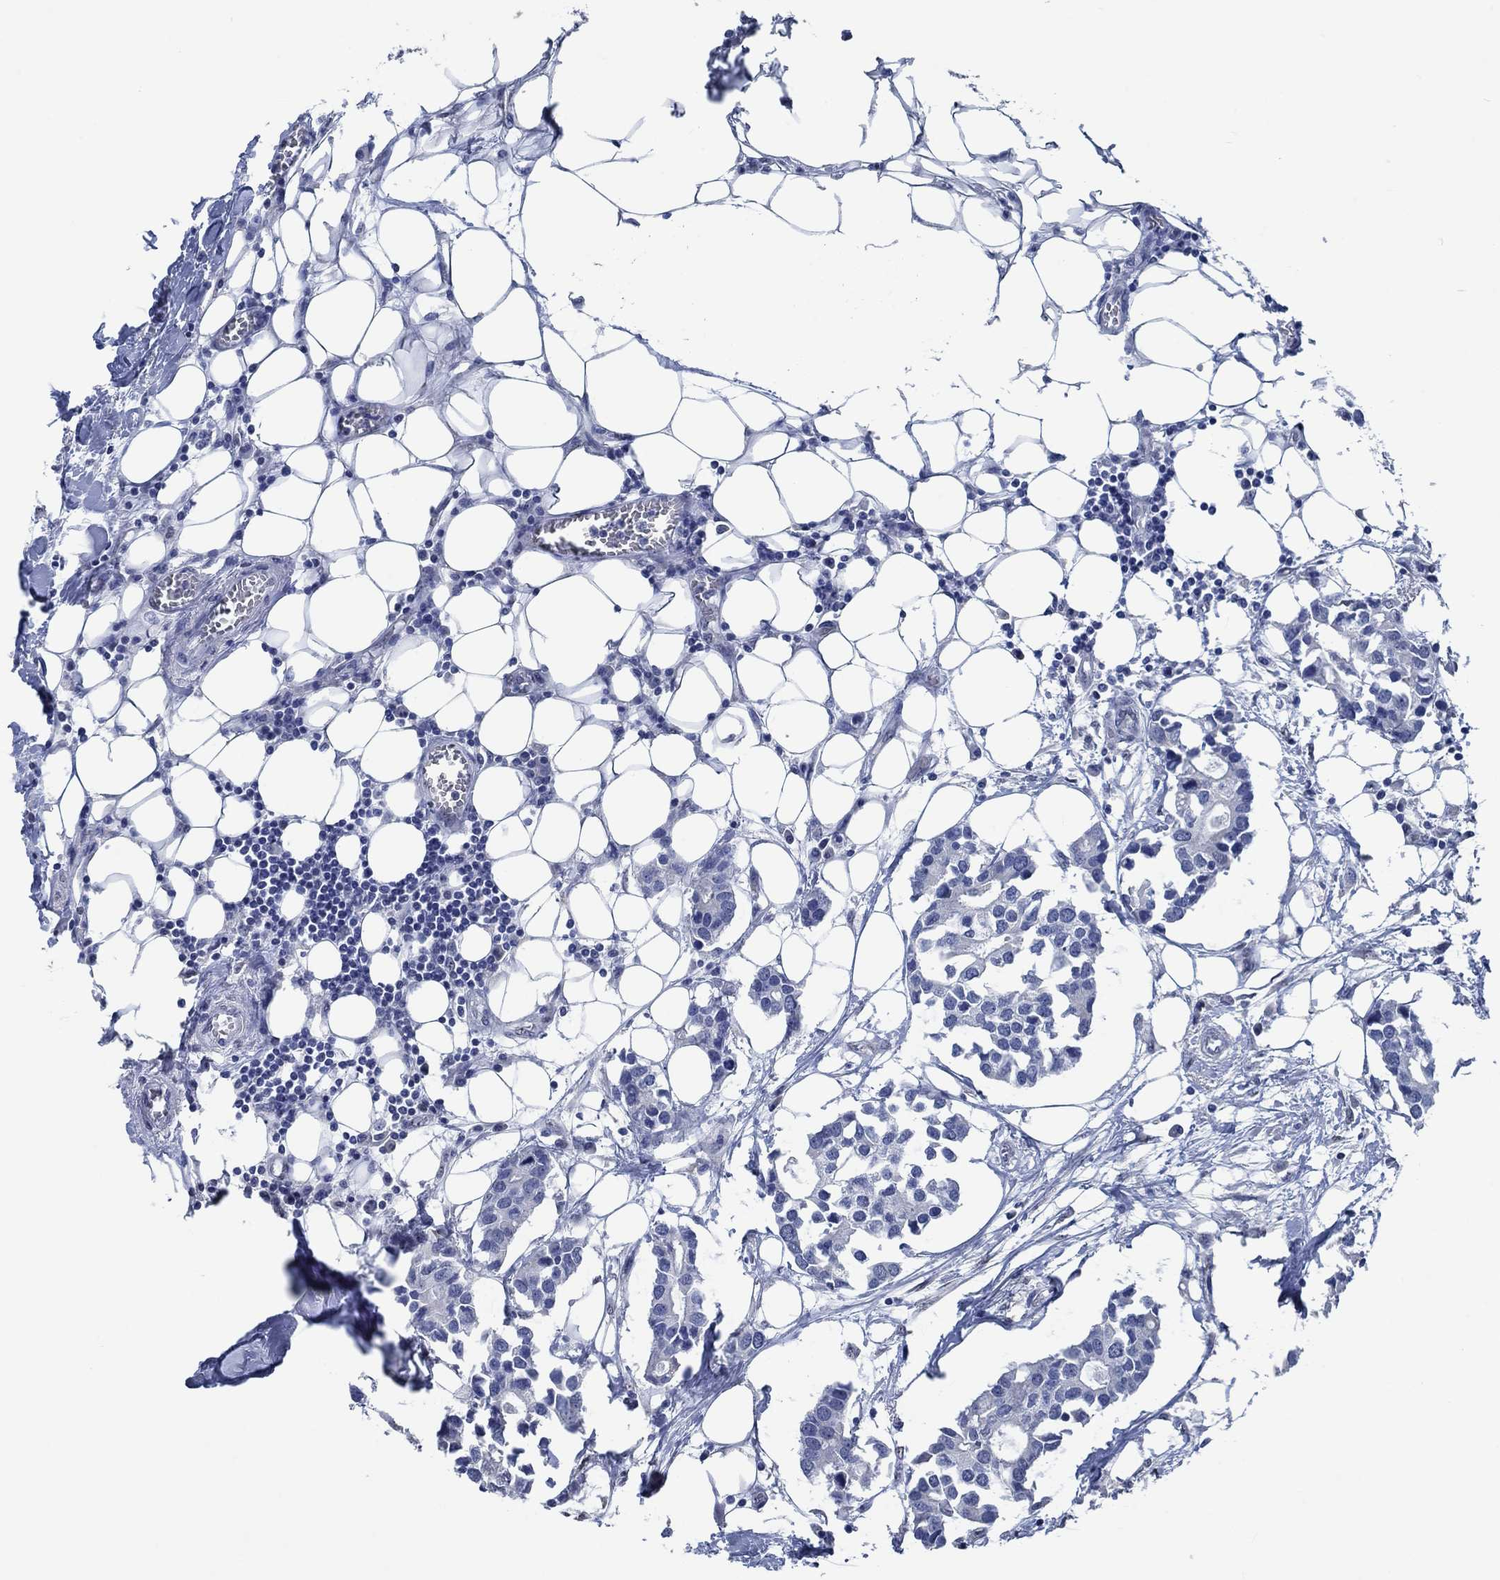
{"staining": {"intensity": "negative", "quantity": "none", "location": "none"}, "tissue": "breast cancer", "cell_type": "Tumor cells", "image_type": "cancer", "snomed": [{"axis": "morphology", "description": "Duct carcinoma"}, {"axis": "topography", "description": "Breast"}], "caption": "IHC photomicrograph of neoplastic tissue: breast cancer (infiltrating ductal carcinoma) stained with DAB (3,3'-diaminobenzidine) reveals no significant protein staining in tumor cells.", "gene": "OBSCN", "patient": {"sex": "female", "age": 83}}